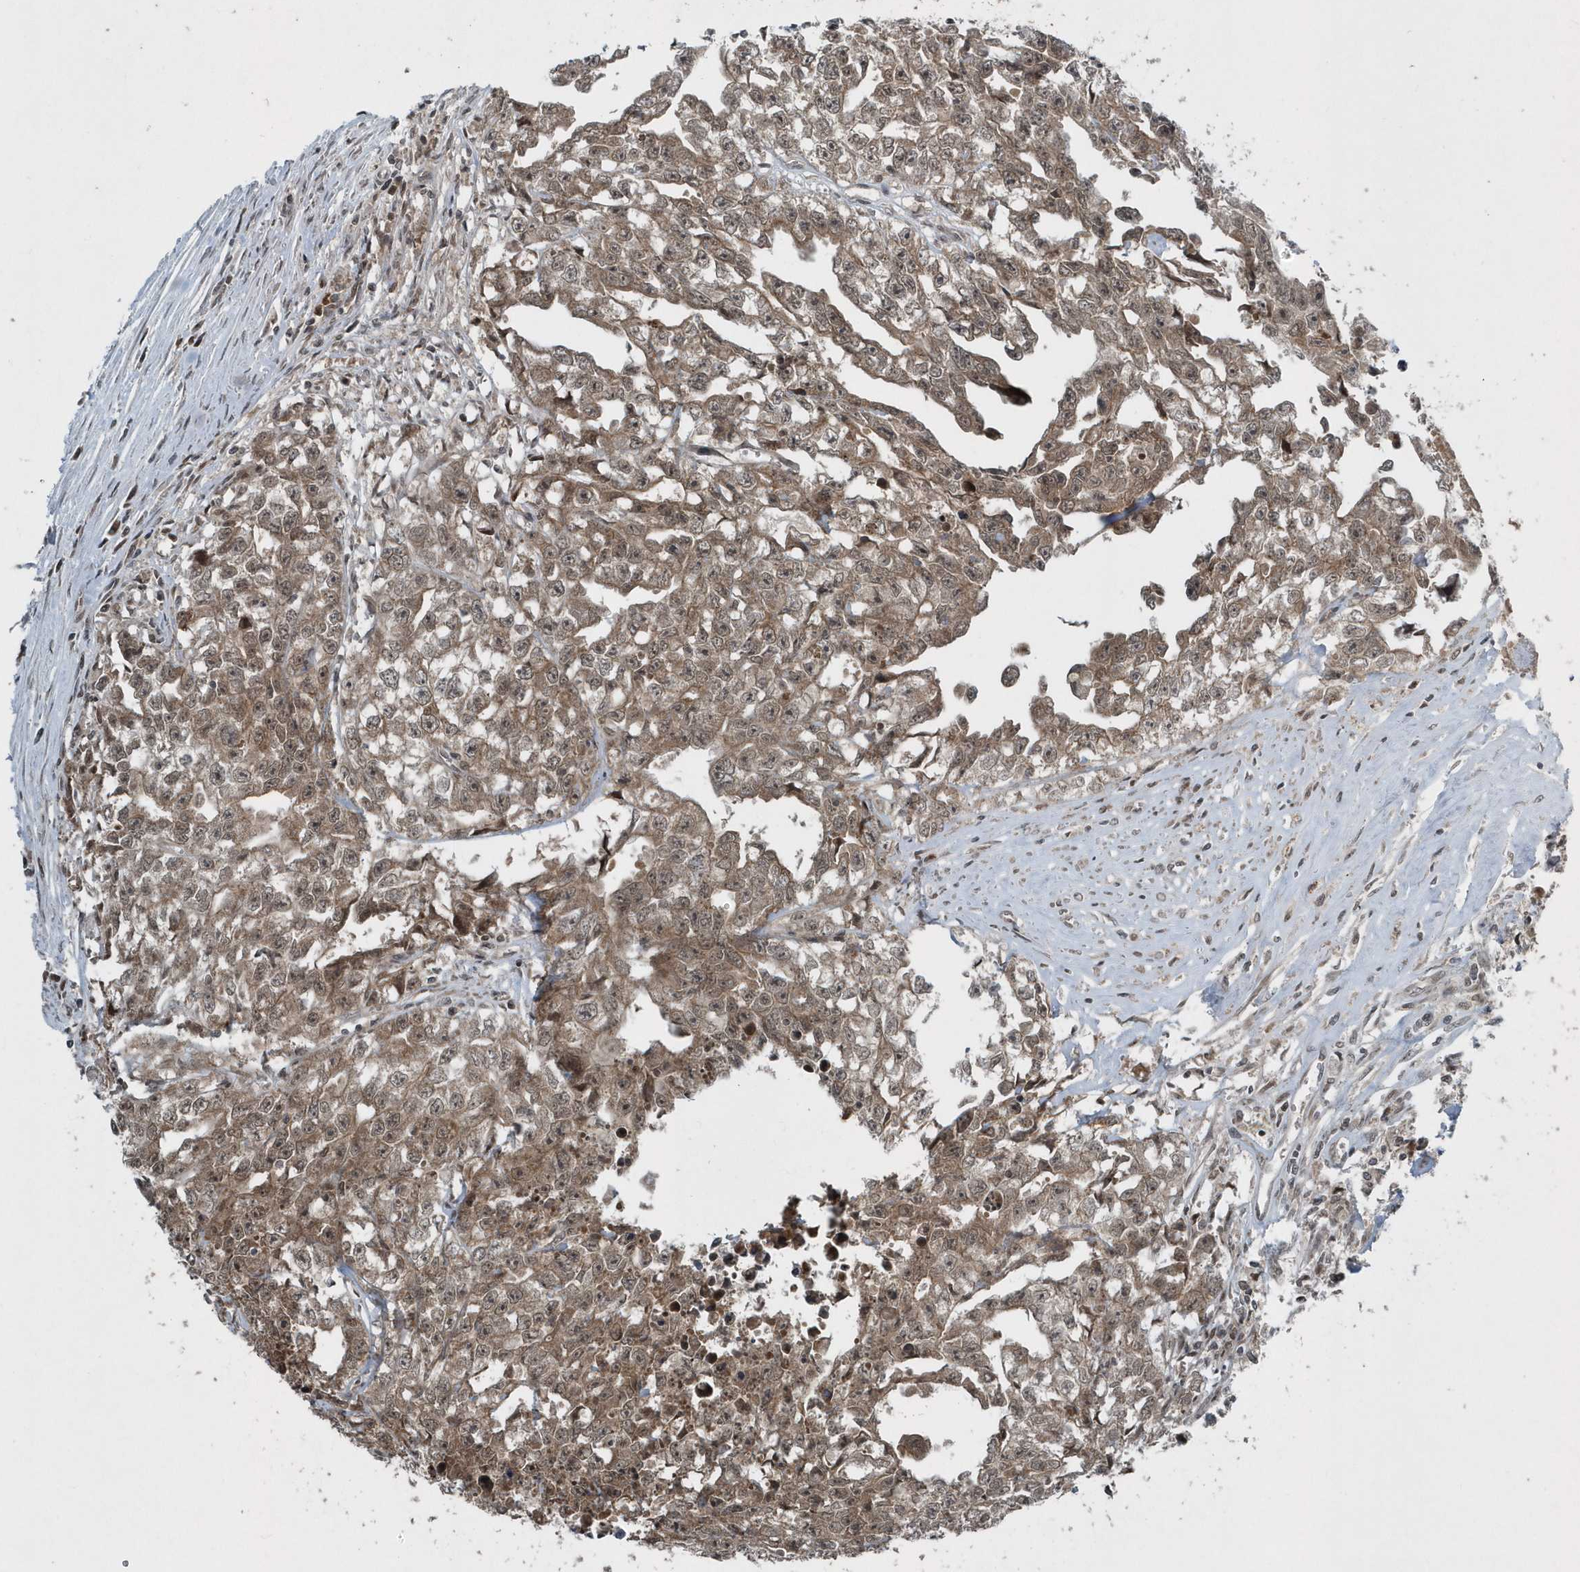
{"staining": {"intensity": "moderate", "quantity": ">75%", "location": "cytoplasmic/membranous"}, "tissue": "testis cancer", "cell_type": "Tumor cells", "image_type": "cancer", "snomed": [{"axis": "morphology", "description": "Seminoma, NOS"}, {"axis": "morphology", "description": "Carcinoma, Embryonal, NOS"}, {"axis": "topography", "description": "Testis"}], "caption": "Testis seminoma stained for a protein (brown) reveals moderate cytoplasmic/membranous positive staining in about >75% of tumor cells.", "gene": "EIF2B1", "patient": {"sex": "male", "age": 43}}